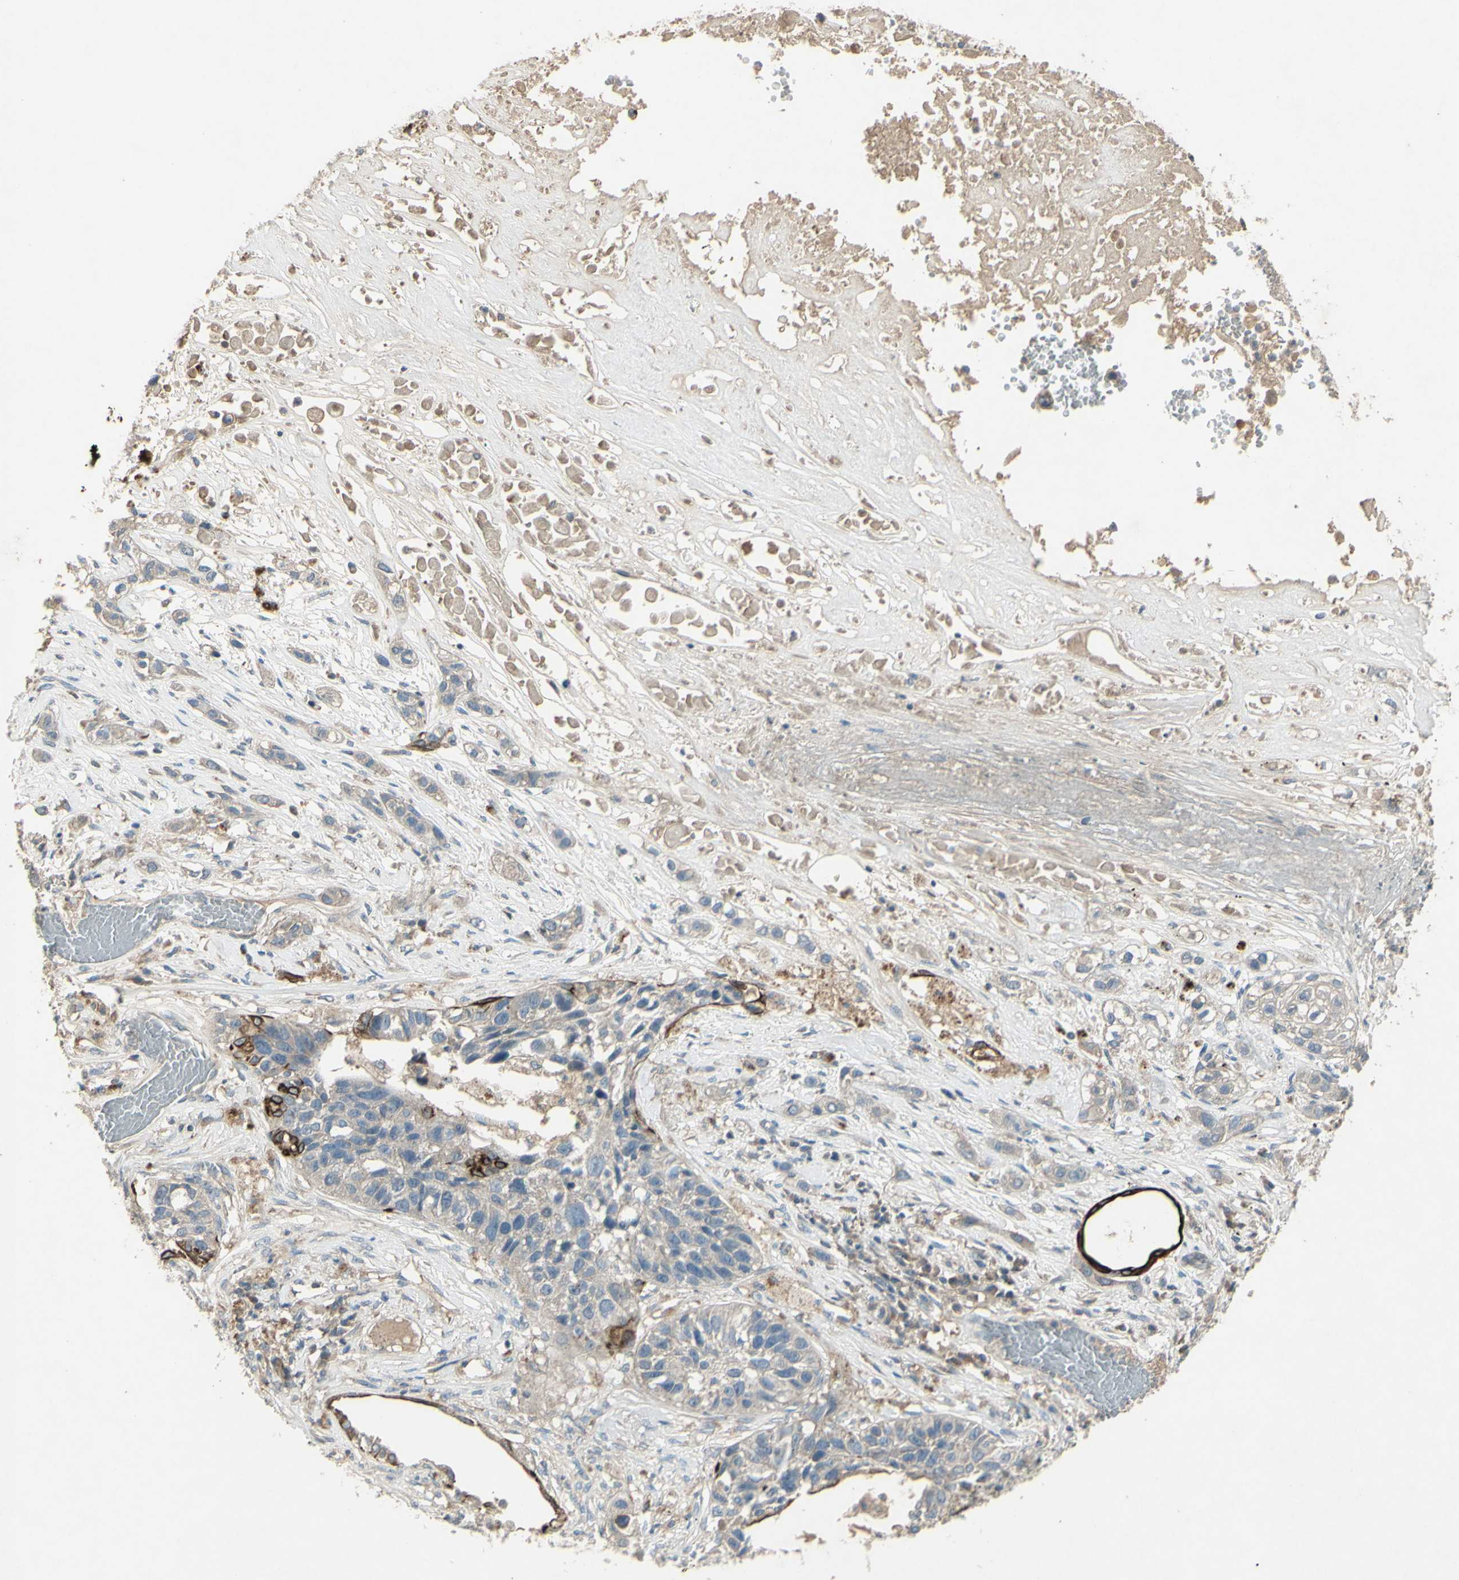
{"staining": {"intensity": "weak", "quantity": ">75%", "location": "cytoplasmic/membranous"}, "tissue": "lung cancer", "cell_type": "Tumor cells", "image_type": "cancer", "snomed": [{"axis": "morphology", "description": "Squamous cell carcinoma, NOS"}, {"axis": "topography", "description": "Lung"}], "caption": "Immunohistochemistry (IHC) histopathology image of human lung cancer stained for a protein (brown), which displays low levels of weak cytoplasmic/membranous positivity in approximately >75% of tumor cells.", "gene": "TIMM21", "patient": {"sex": "male", "age": 71}}